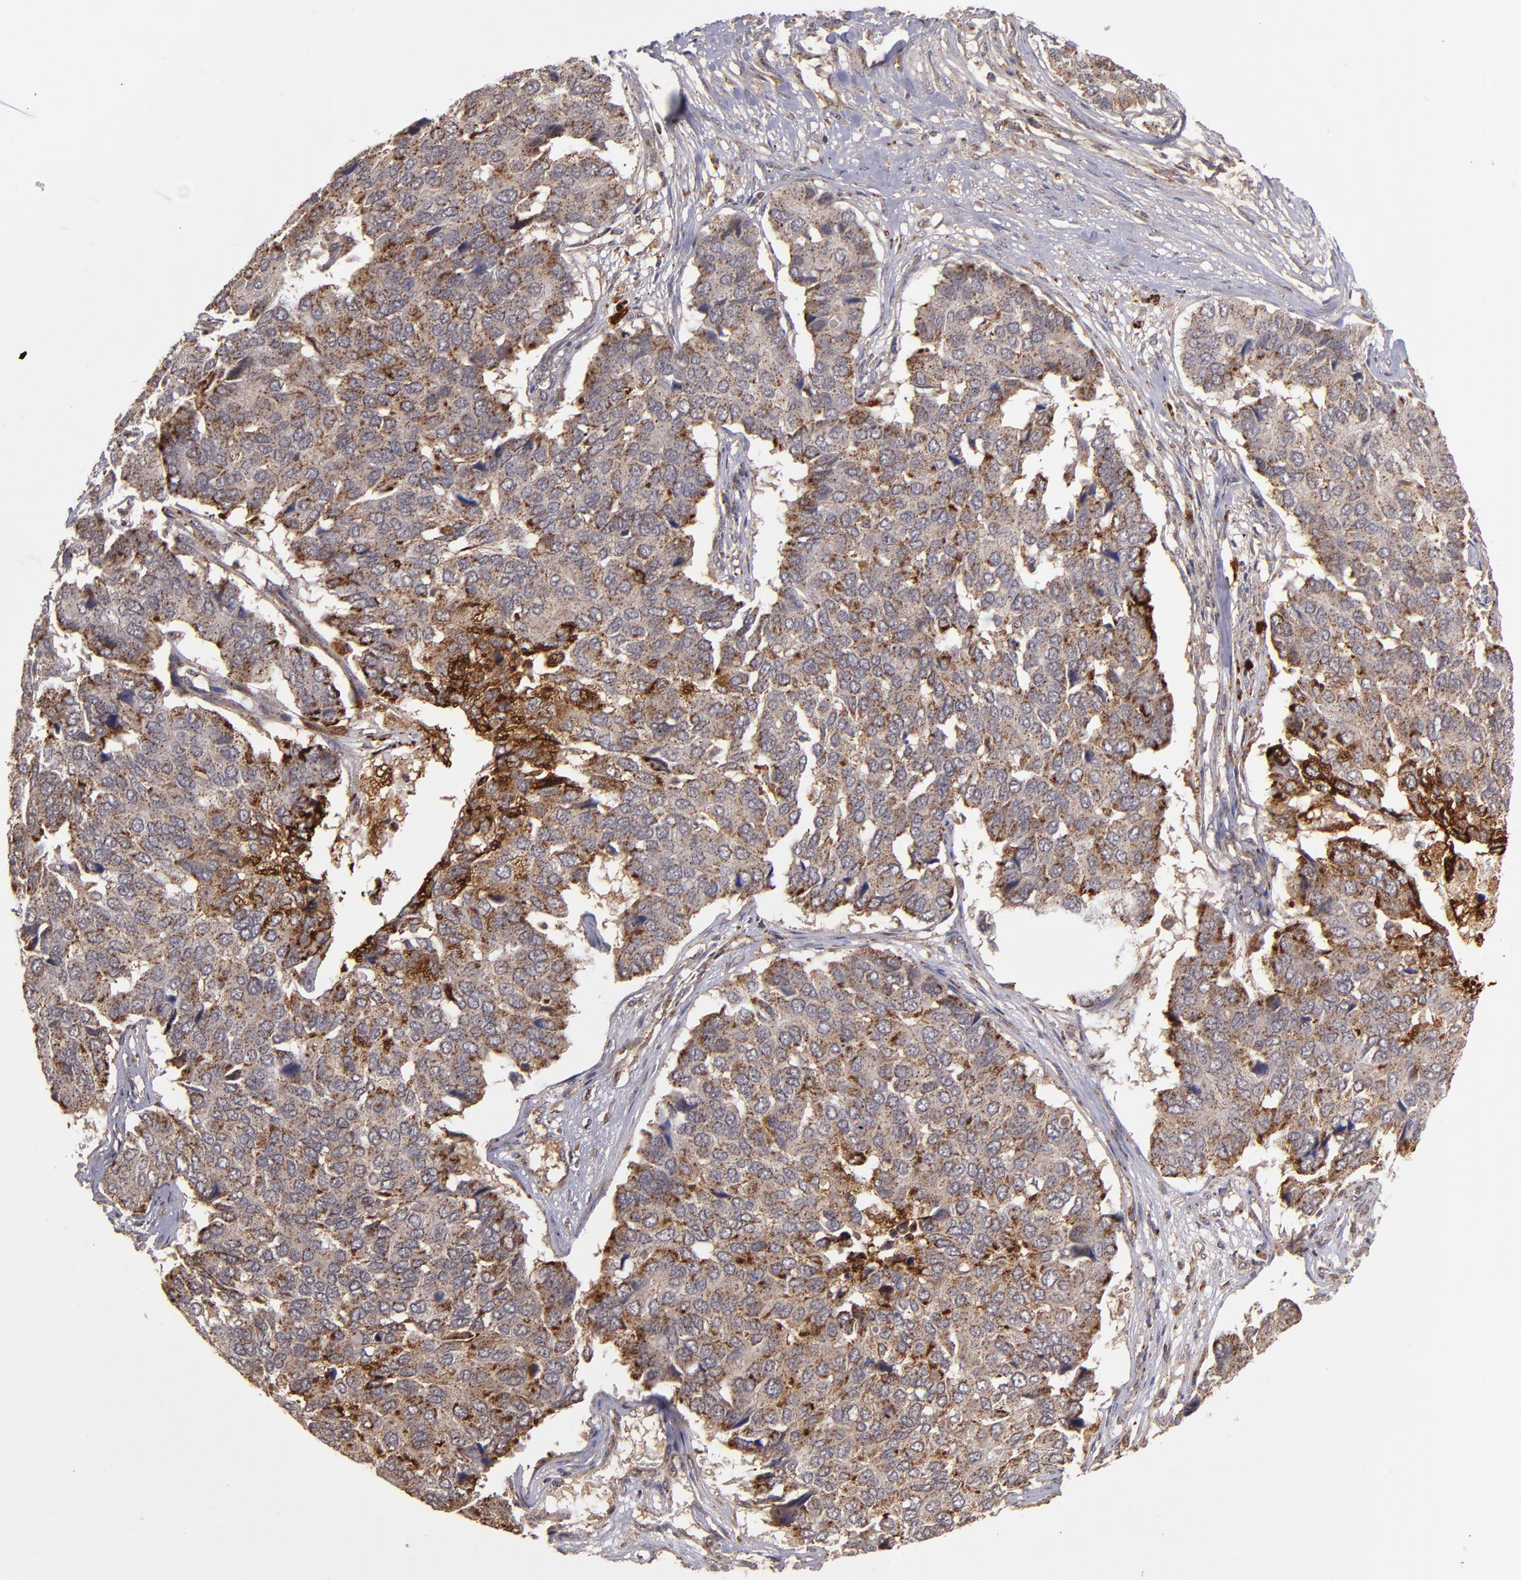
{"staining": {"intensity": "moderate", "quantity": "25%-75%", "location": "cytoplasmic/membranous"}, "tissue": "pancreatic cancer", "cell_type": "Tumor cells", "image_type": "cancer", "snomed": [{"axis": "morphology", "description": "Adenocarcinoma, NOS"}, {"axis": "topography", "description": "Pancreas"}], "caption": "Approximately 25%-75% of tumor cells in human adenocarcinoma (pancreatic) reveal moderate cytoplasmic/membranous protein positivity as visualized by brown immunohistochemical staining.", "gene": "ZFYVE1", "patient": {"sex": "male", "age": 50}}